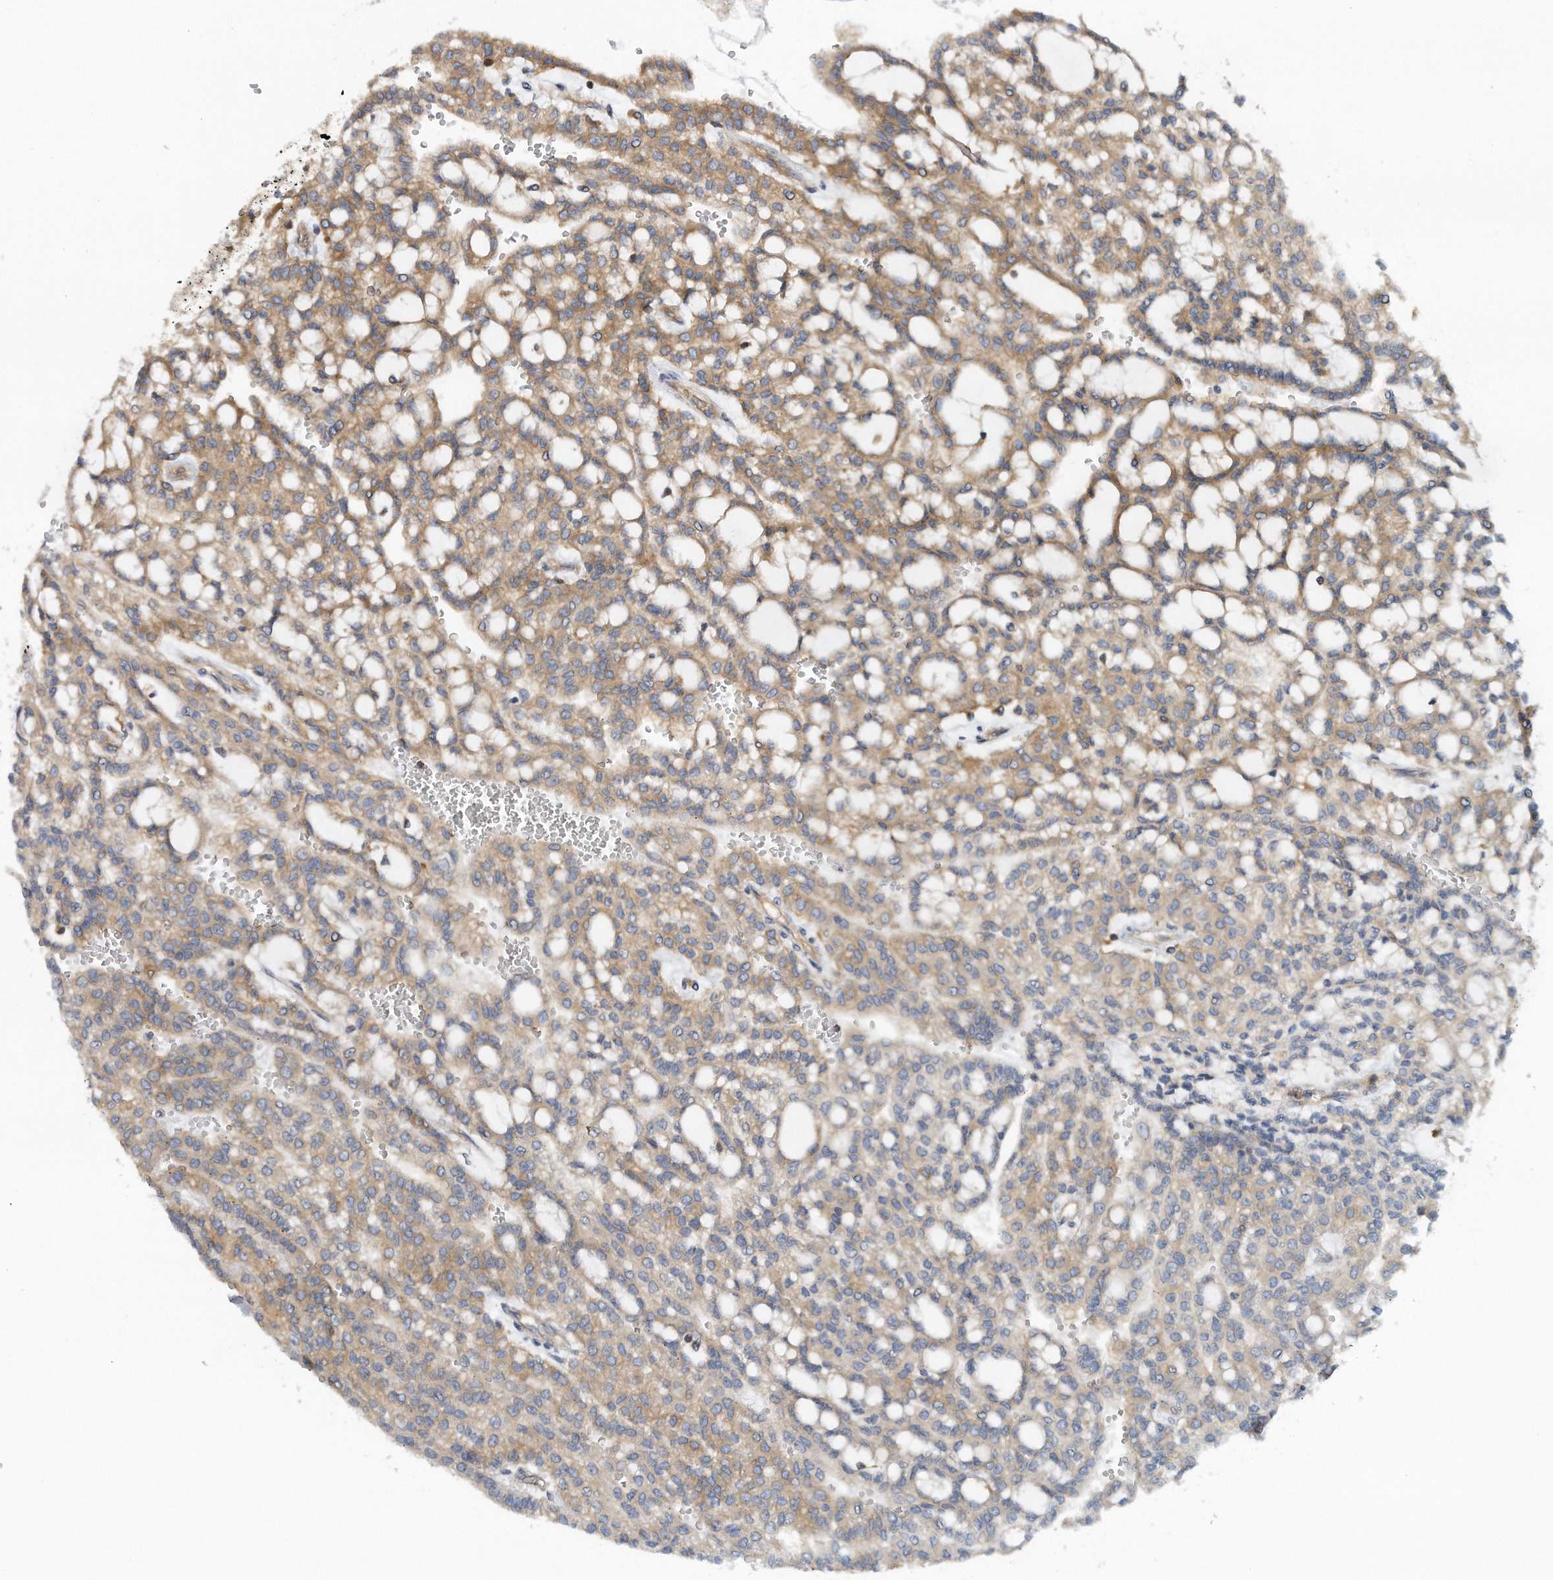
{"staining": {"intensity": "weak", "quantity": "25%-75%", "location": "cytoplasmic/membranous"}, "tissue": "renal cancer", "cell_type": "Tumor cells", "image_type": "cancer", "snomed": [{"axis": "morphology", "description": "Adenocarcinoma, NOS"}, {"axis": "topography", "description": "Kidney"}], "caption": "Brown immunohistochemical staining in renal cancer (adenocarcinoma) displays weak cytoplasmic/membranous positivity in approximately 25%-75% of tumor cells.", "gene": "EIF3I", "patient": {"sex": "male", "age": 63}}